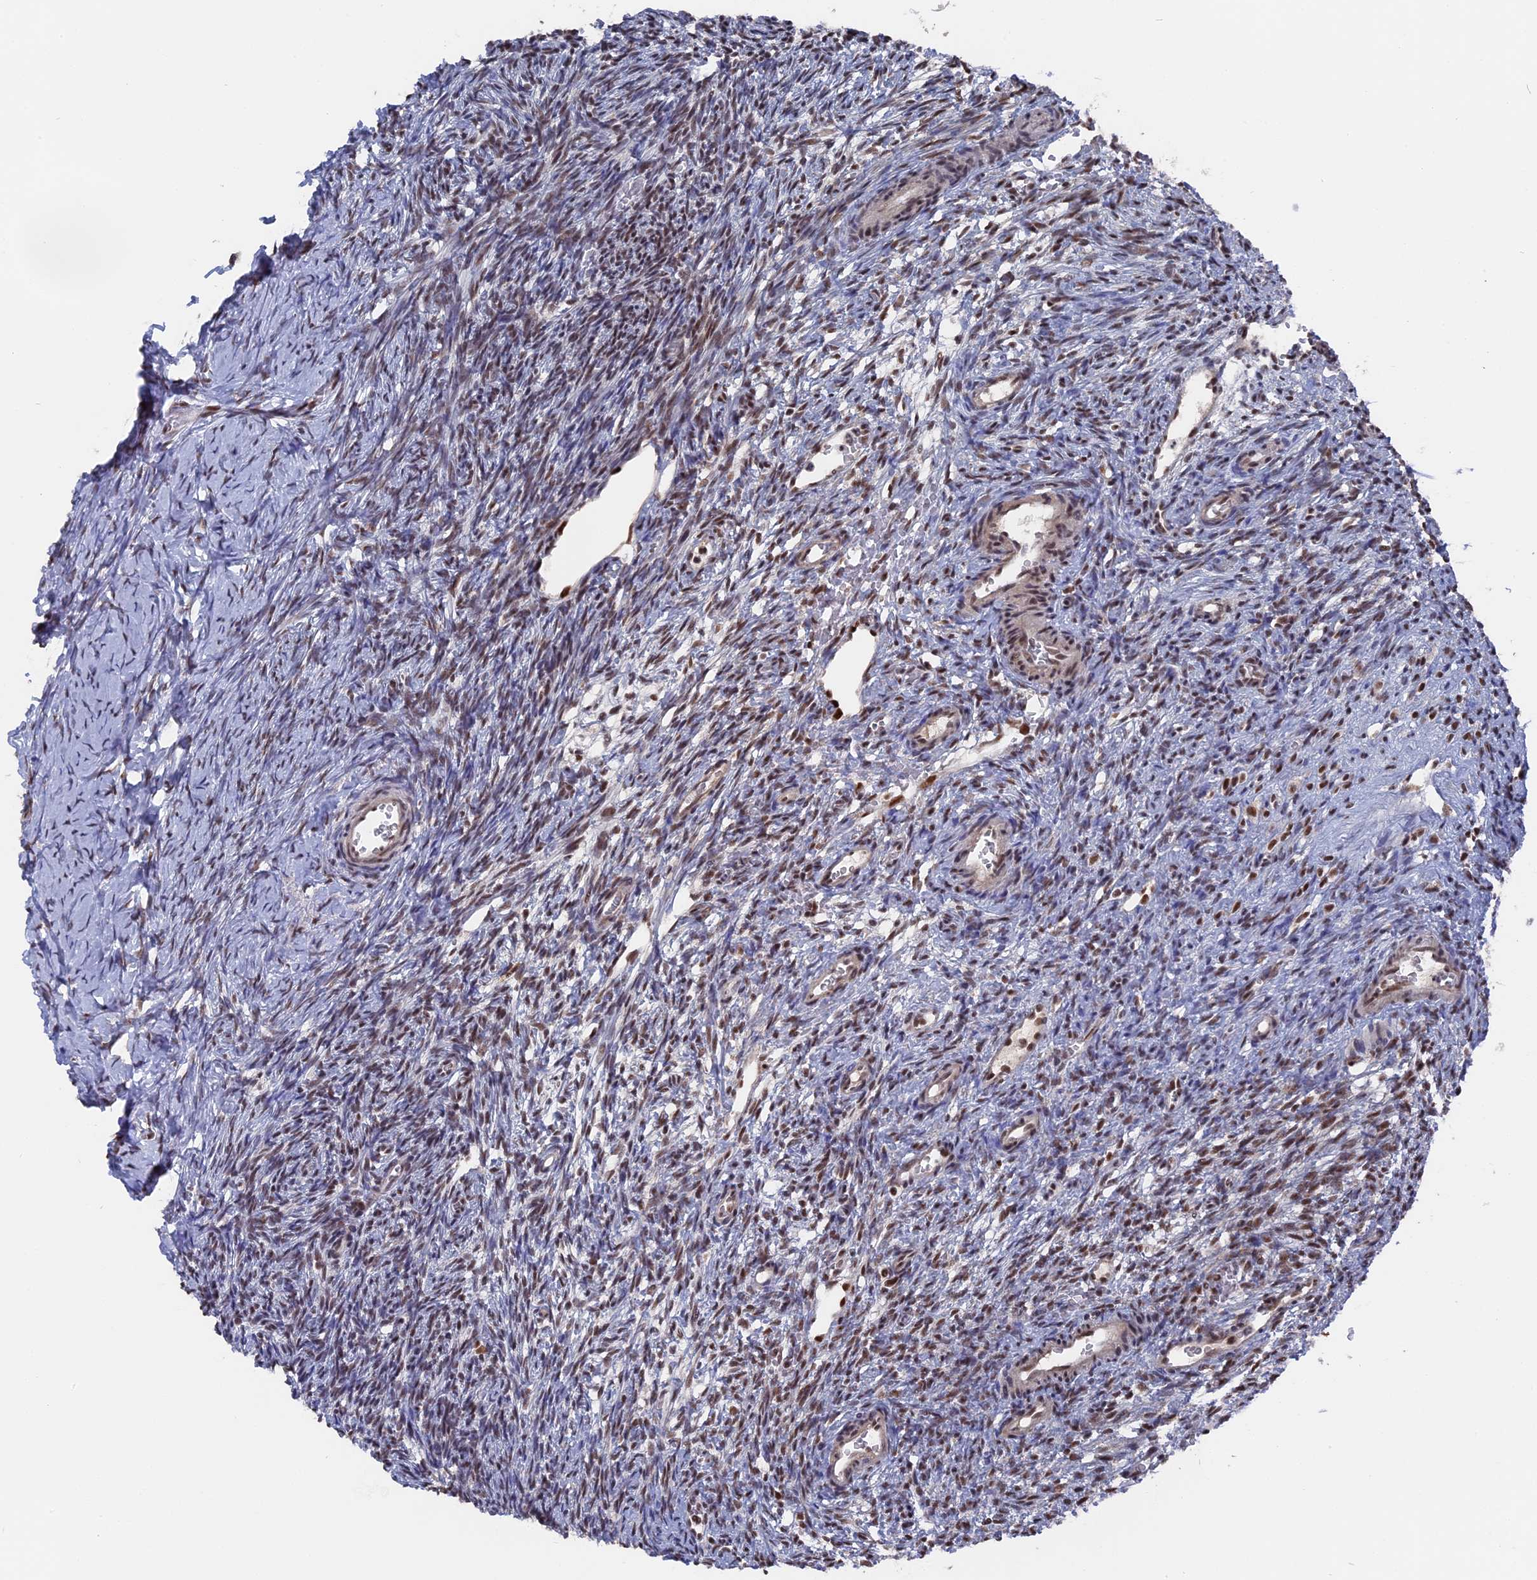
{"staining": {"intensity": "moderate", "quantity": "25%-75%", "location": "nuclear"}, "tissue": "ovary", "cell_type": "Ovarian stroma cells", "image_type": "normal", "snomed": [{"axis": "morphology", "description": "Normal tissue, NOS"}, {"axis": "topography", "description": "Ovary"}], "caption": "Protein staining of unremarkable ovary exhibits moderate nuclear expression in approximately 25%-75% of ovarian stroma cells.", "gene": "SF3A2", "patient": {"sex": "female", "age": 39}}